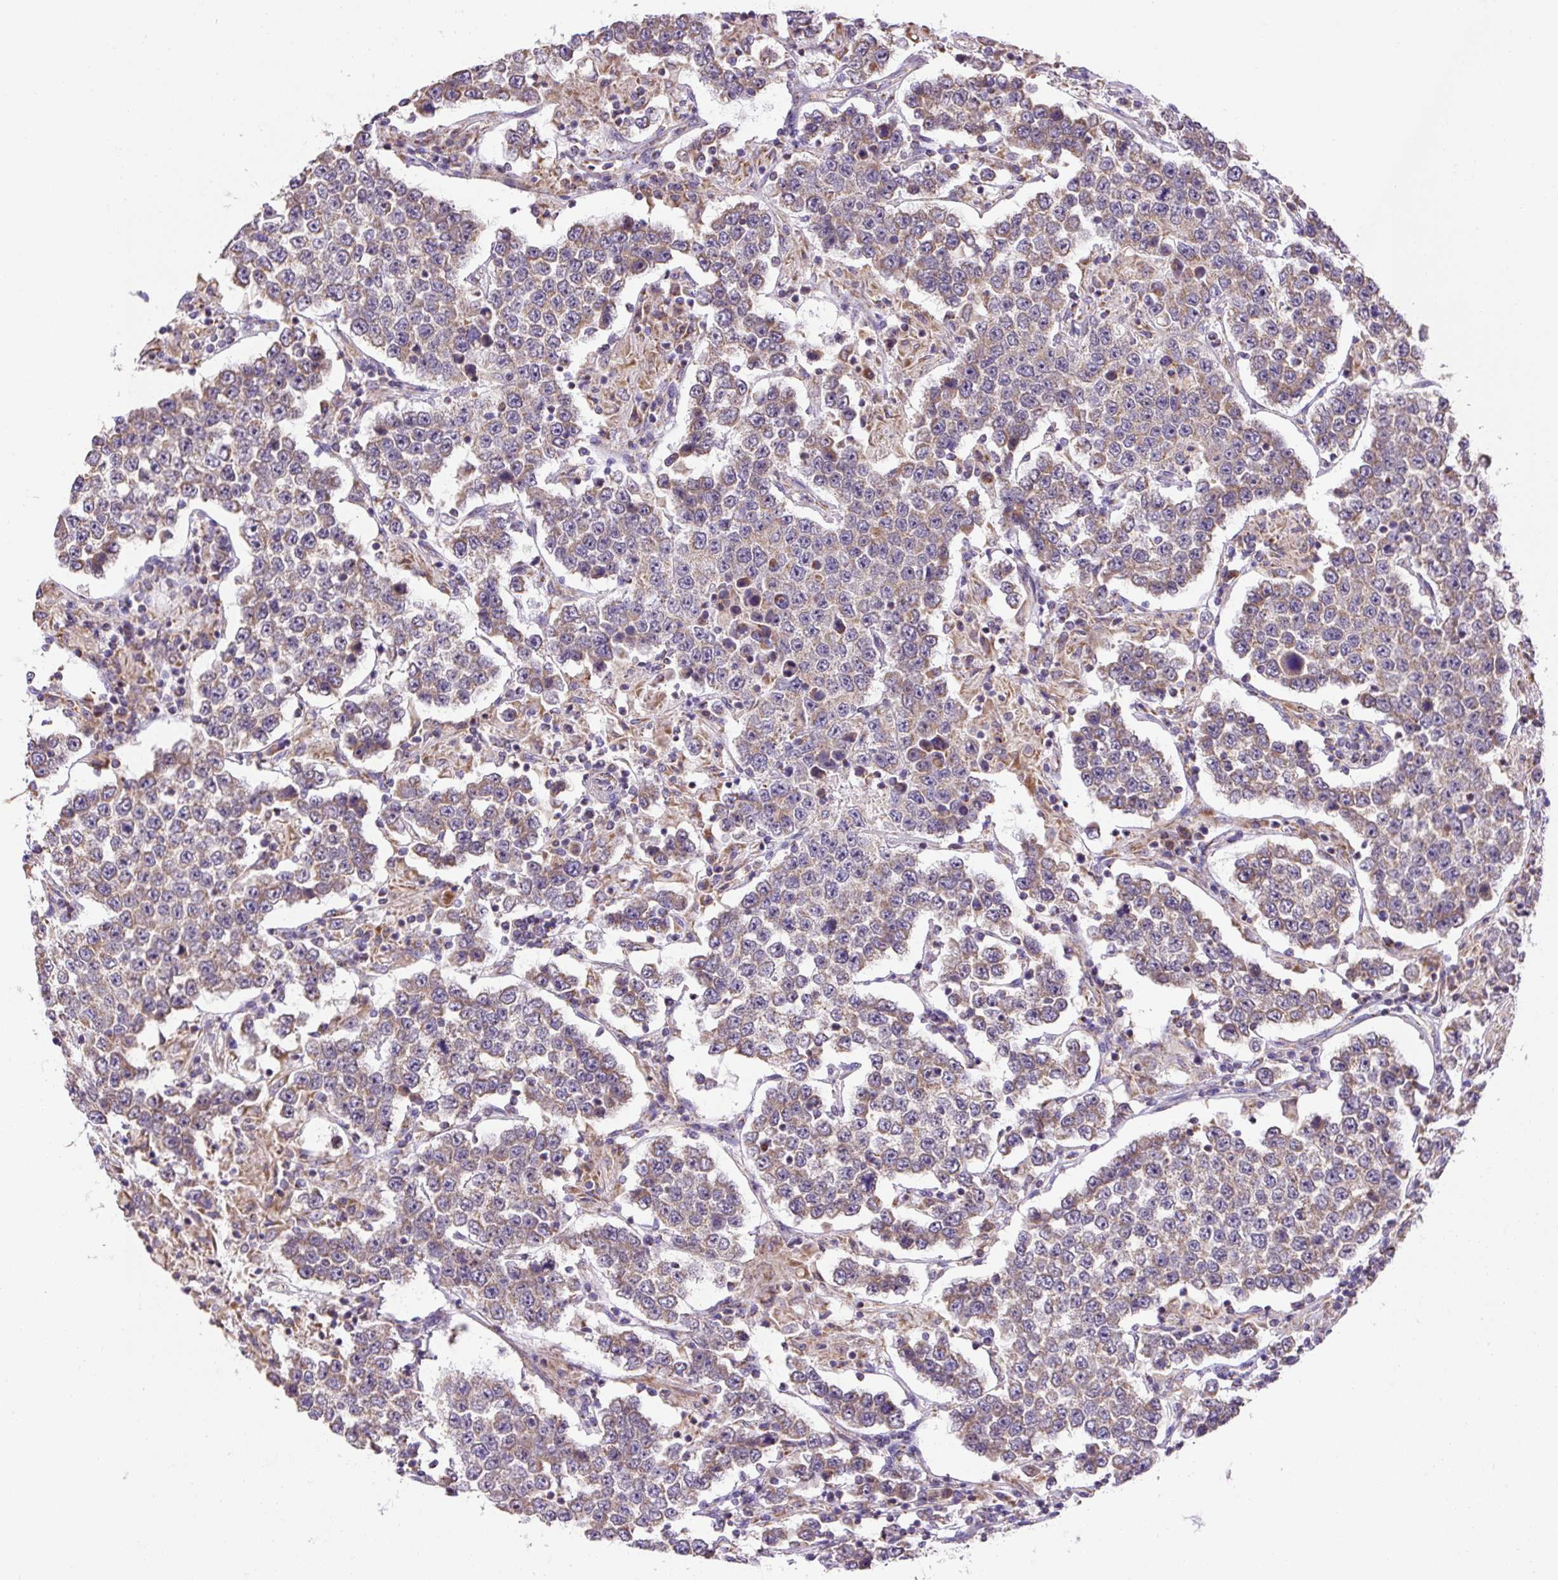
{"staining": {"intensity": "moderate", "quantity": "25%-75%", "location": "cytoplasmic/membranous"}, "tissue": "testis cancer", "cell_type": "Tumor cells", "image_type": "cancer", "snomed": [{"axis": "morphology", "description": "Normal tissue, NOS"}, {"axis": "morphology", "description": "Urothelial carcinoma, High grade"}, {"axis": "morphology", "description": "Seminoma, NOS"}, {"axis": "morphology", "description": "Carcinoma, Embryonal, NOS"}, {"axis": "topography", "description": "Urinary bladder"}, {"axis": "topography", "description": "Testis"}], "caption": "IHC image of neoplastic tissue: human seminoma (testis) stained using immunohistochemistry (IHC) demonstrates medium levels of moderate protein expression localized specifically in the cytoplasmic/membranous of tumor cells, appearing as a cytoplasmic/membranous brown color.", "gene": "MFSD9", "patient": {"sex": "male", "age": 41}}